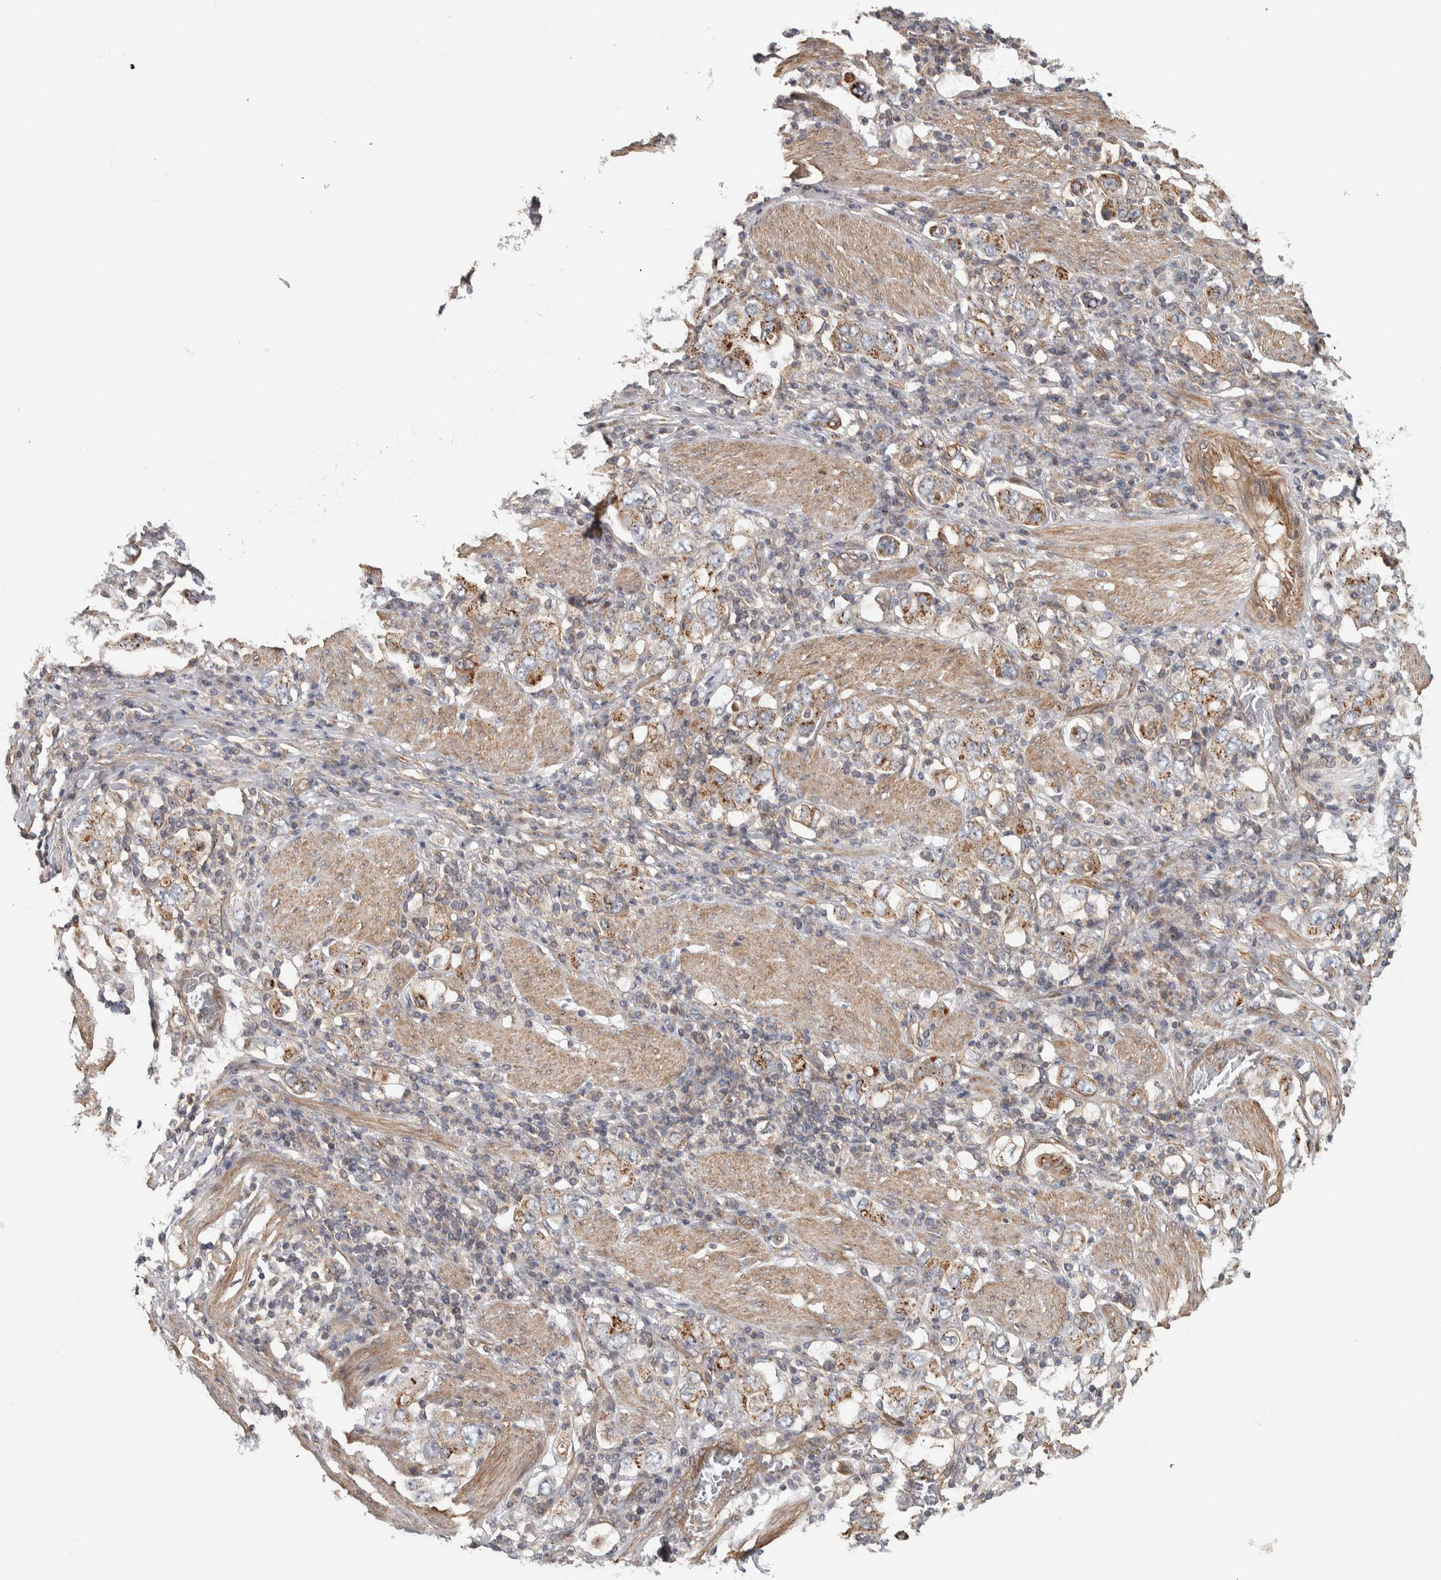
{"staining": {"intensity": "moderate", "quantity": "25%-75%", "location": "cytoplasmic/membranous"}, "tissue": "stomach cancer", "cell_type": "Tumor cells", "image_type": "cancer", "snomed": [{"axis": "morphology", "description": "Adenocarcinoma, NOS"}, {"axis": "topography", "description": "Stomach, upper"}], "caption": "An IHC photomicrograph of tumor tissue is shown. Protein staining in brown highlights moderate cytoplasmic/membranous positivity in stomach cancer within tumor cells.", "gene": "CHMP4C", "patient": {"sex": "male", "age": 62}}